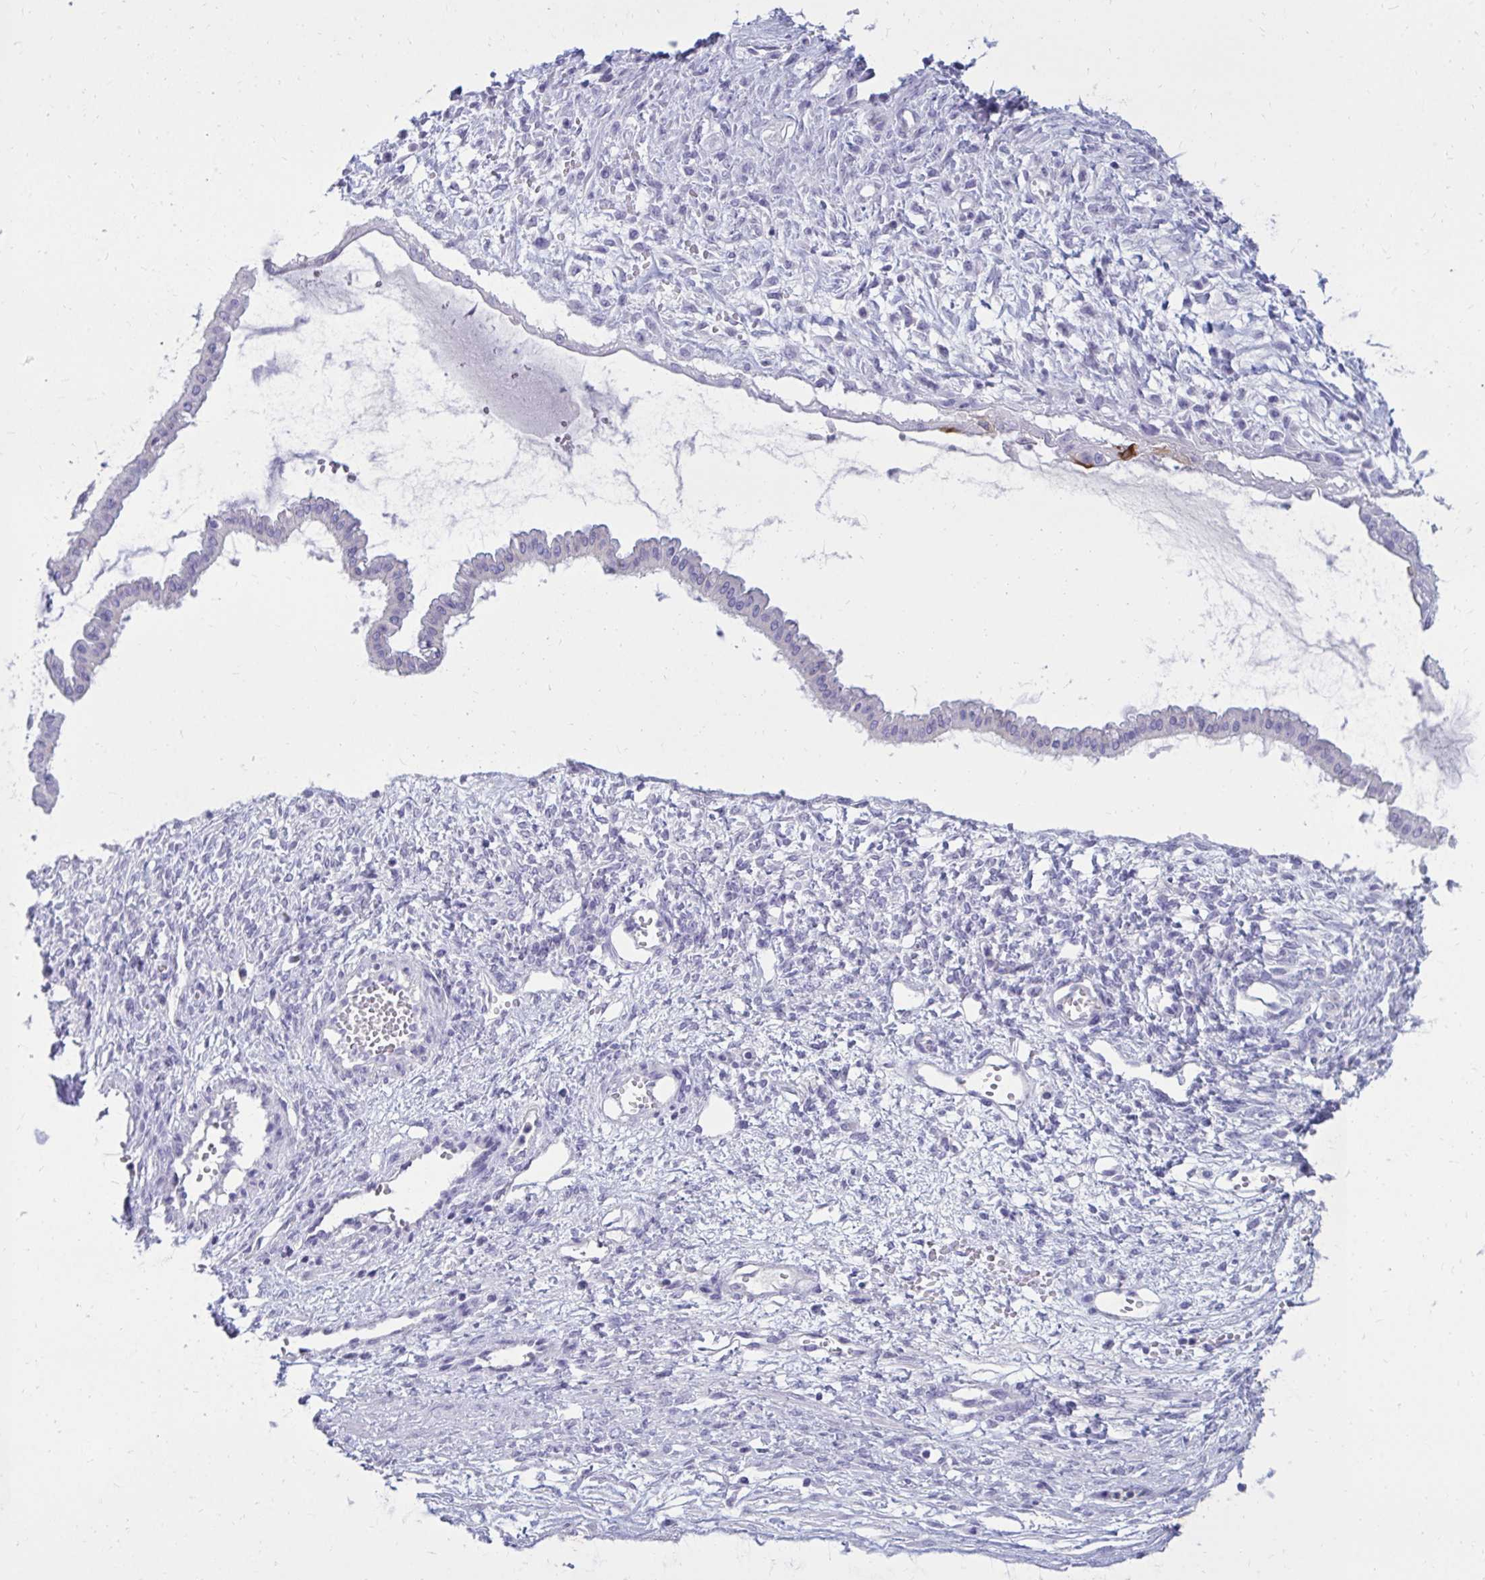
{"staining": {"intensity": "negative", "quantity": "none", "location": "none"}, "tissue": "ovarian cancer", "cell_type": "Tumor cells", "image_type": "cancer", "snomed": [{"axis": "morphology", "description": "Cystadenocarcinoma, mucinous, NOS"}, {"axis": "topography", "description": "Ovary"}], "caption": "This is a image of immunohistochemistry staining of ovarian cancer, which shows no expression in tumor cells. (DAB (3,3'-diaminobenzidine) immunohistochemistry with hematoxylin counter stain).", "gene": "NANOGNB", "patient": {"sex": "female", "age": 73}}